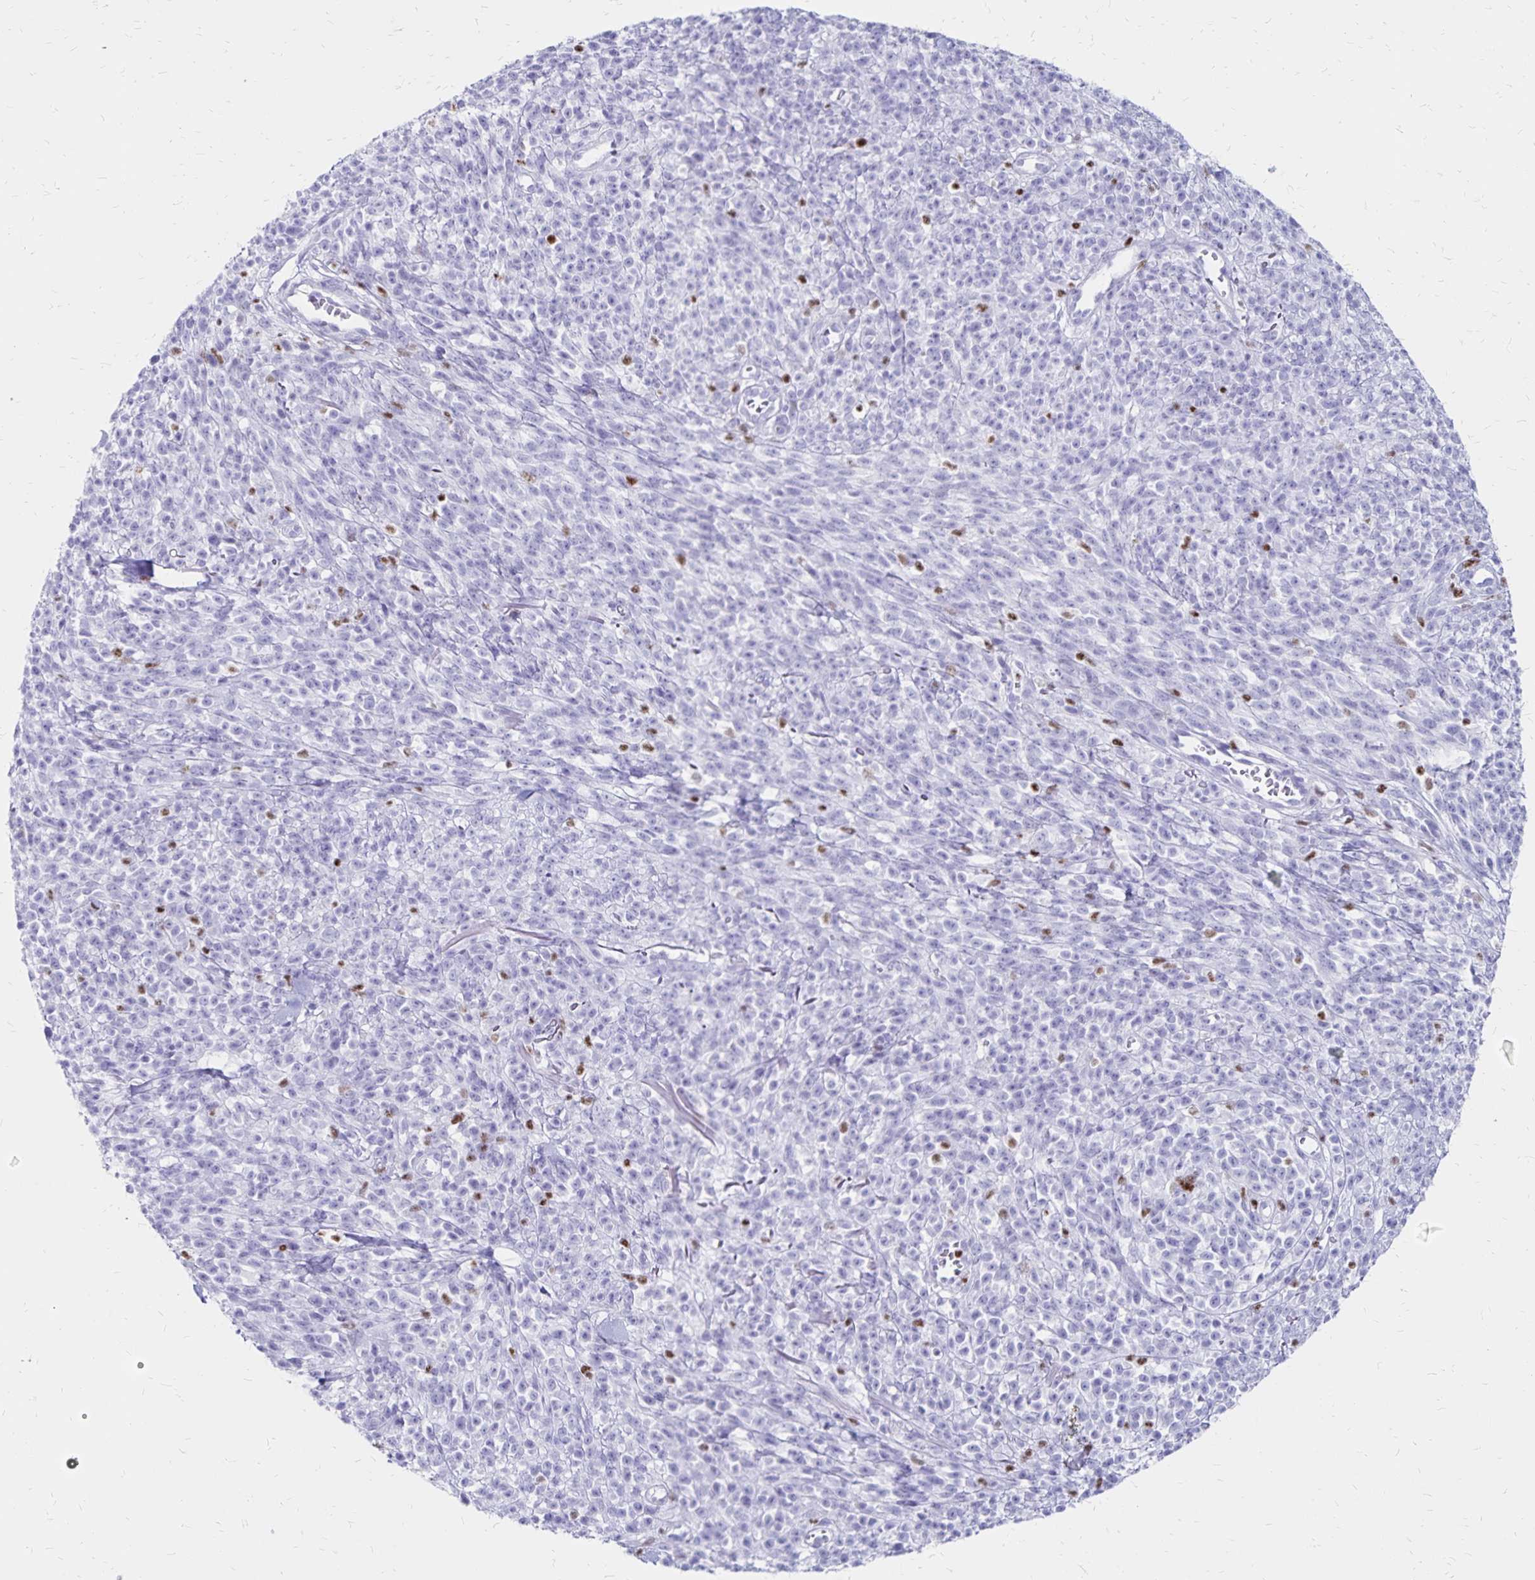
{"staining": {"intensity": "negative", "quantity": "none", "location": "none"}, "tissue": "melanoma", "cell_type": "Tumor cells", "image_type": "cancer", "snomed": [{"axis": "morphology", "description": "Malignant melanoma, NOS"}, {"axis": "topography", "description": "Skin"}, {"axis": "topography", "description": "Skin of trunk"}], "caption": "High power microscopy micrograph of an immunohistochemistry (IHC) micrograph of malignant melanoma, revealing no significant positivity in tumor cells.", "gene": "IKZF1", "patient": {"sex": "male", "age": 74}}